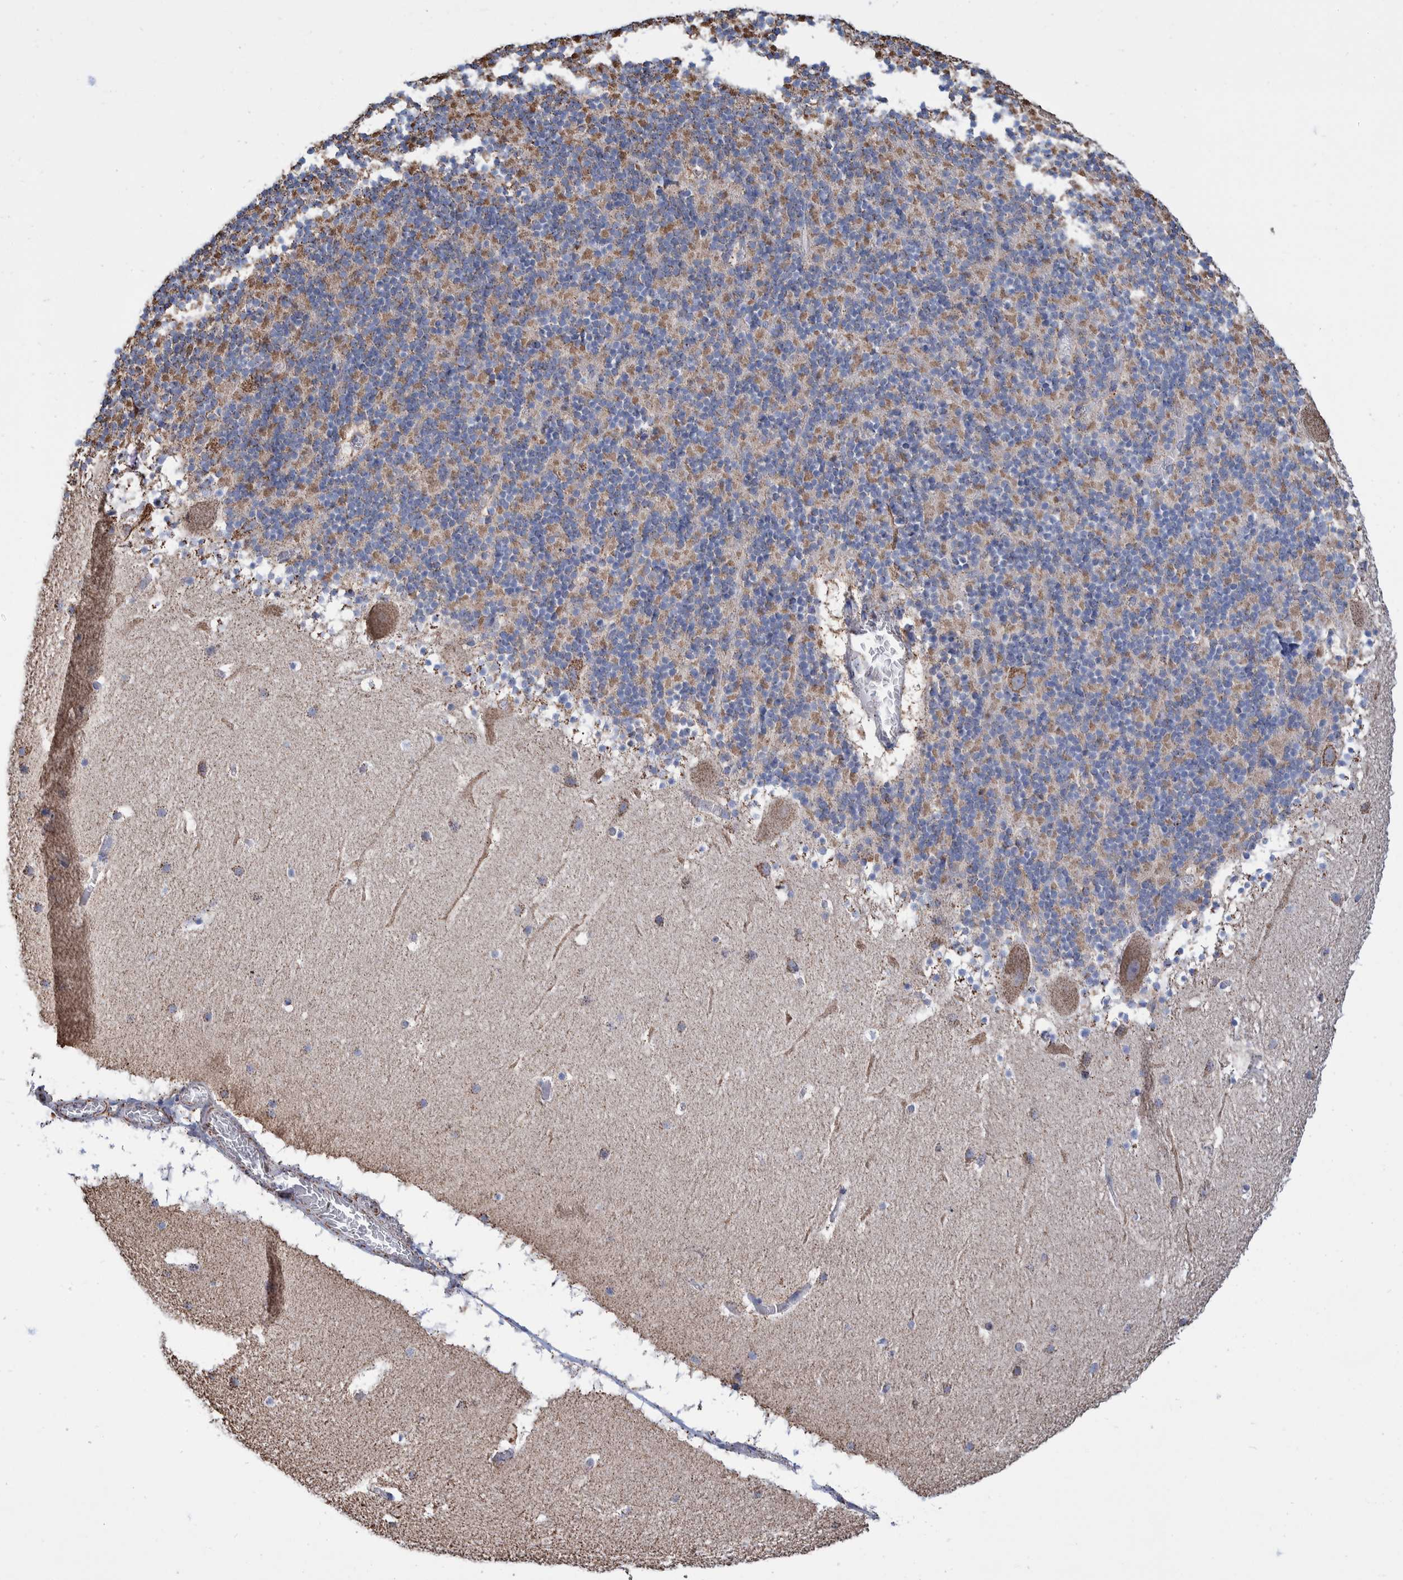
{"staining": {"intensity": "moderate", "quantity": "25%-75%", "location": "cytoplasmic/membranous"}, "tissue": "cerebellum", "cell_type": "Cells in granular layer", "image_type": "normal", "snomed": [{"axis": "morphology", "description": "Normal tissue, NOS"}, {"axis": "topography", "description": "Cerebellum"}], "caption": "The photomicrograph demonstrates staining of benign cerebellum, revealing moderate cytoplasmic/membranous protein expression (brown color) within cells in granular layer. (DAB (3,3'-diaminobenzidine) IHC, brown staining for protein, blue staining for nuclei).", "gene": "VPS26C", "patient": {"sex": "male", "age": 45}}